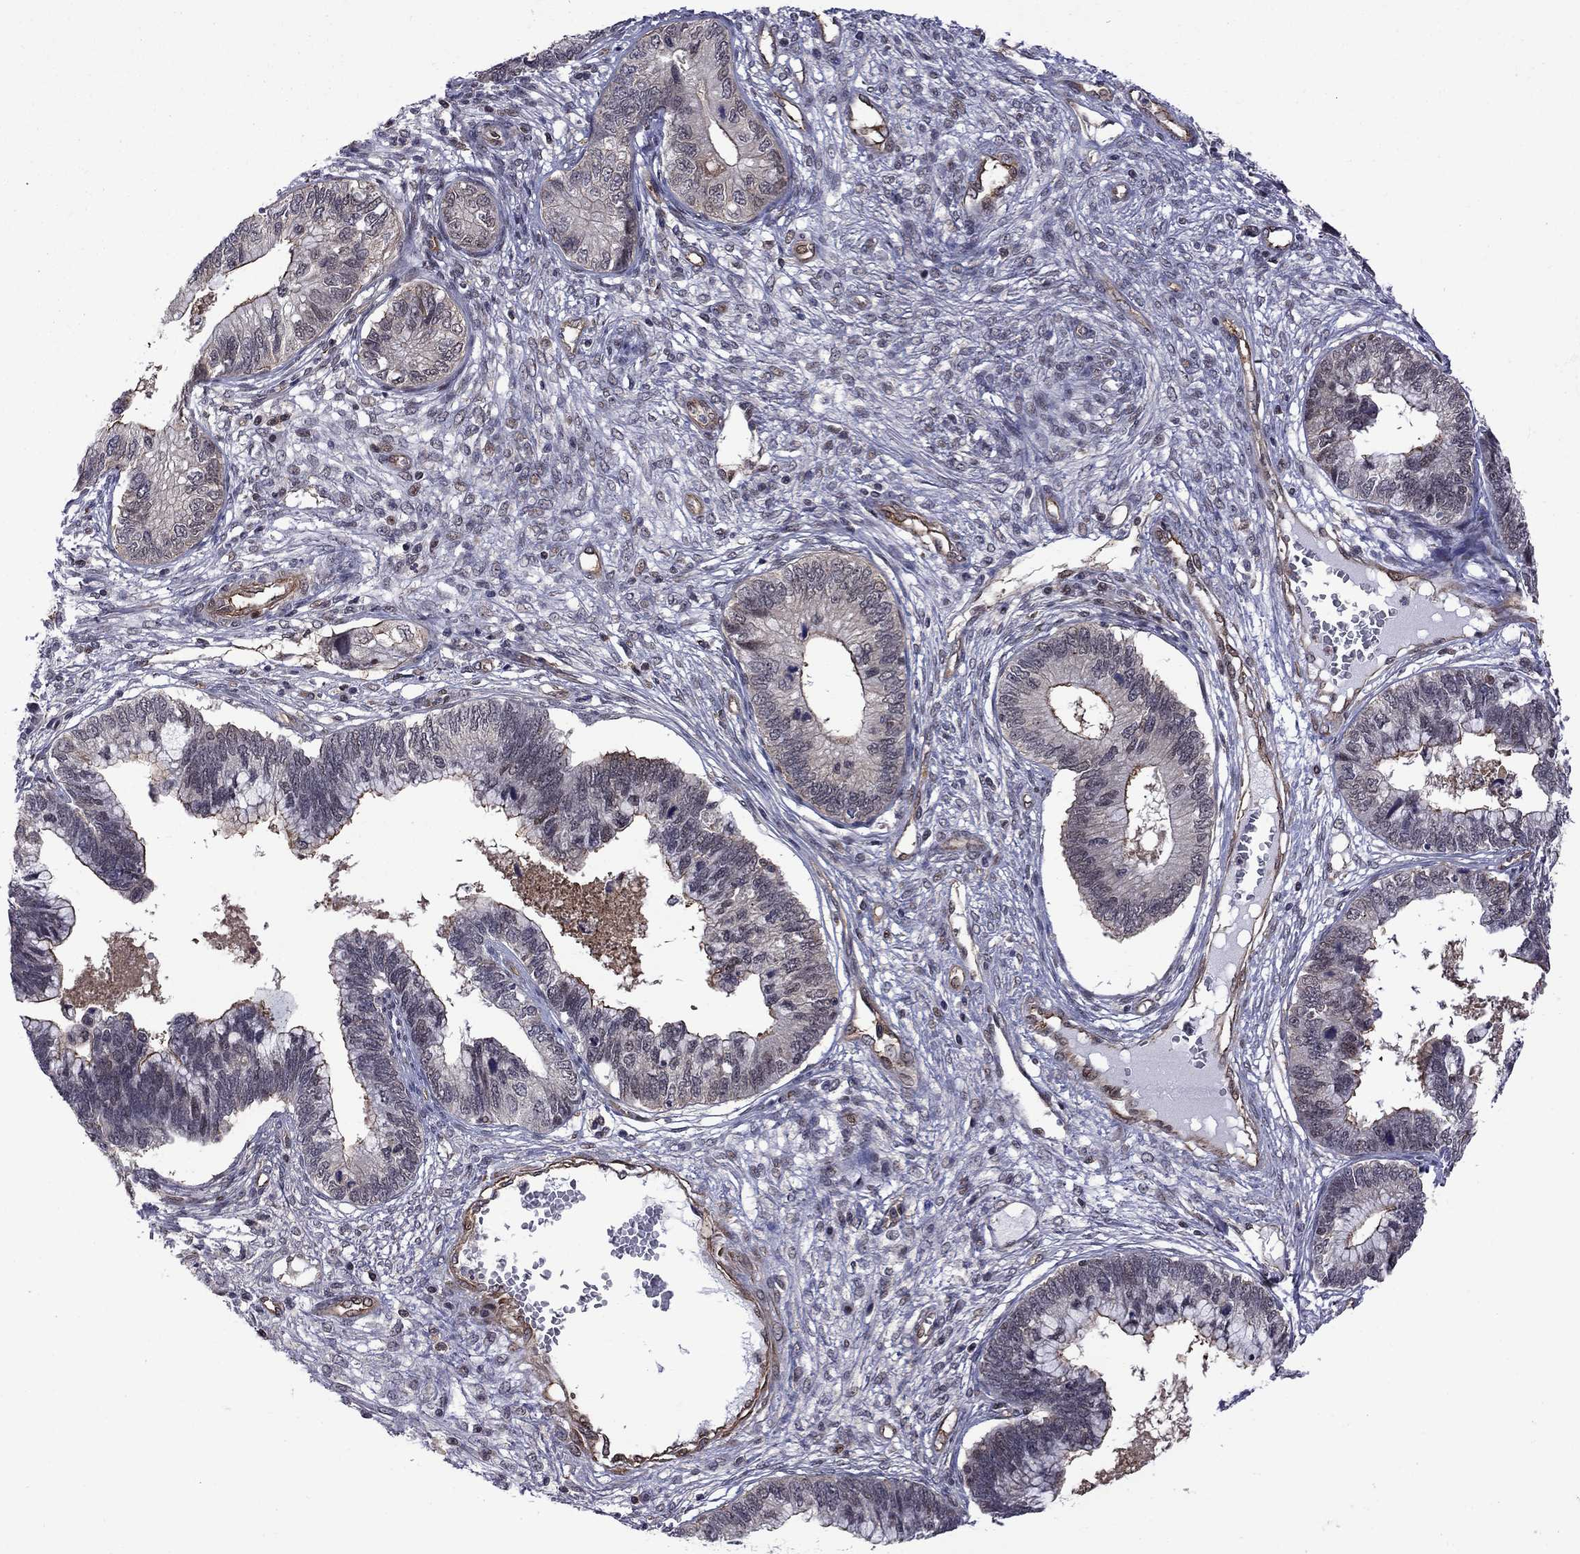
{"staining": {"intensity": "negative", "quantity": "none", "location": "none"}, "tissue": "cervical cancer", "cell_type": "Tumor cells", "image_type": "cancer", "snomed": [{"axis": "morphology", "description": "Adenocarcinoma, NOS"}, {"axis": "topography", "description": "Cervix"}], "caption": "An IHC histopathology image of cervical cancer is shown. There is no staining in tumor cells of cervical cancer.", "gene": "BRF1", "patient": {"sex": "female", "age": 44}}